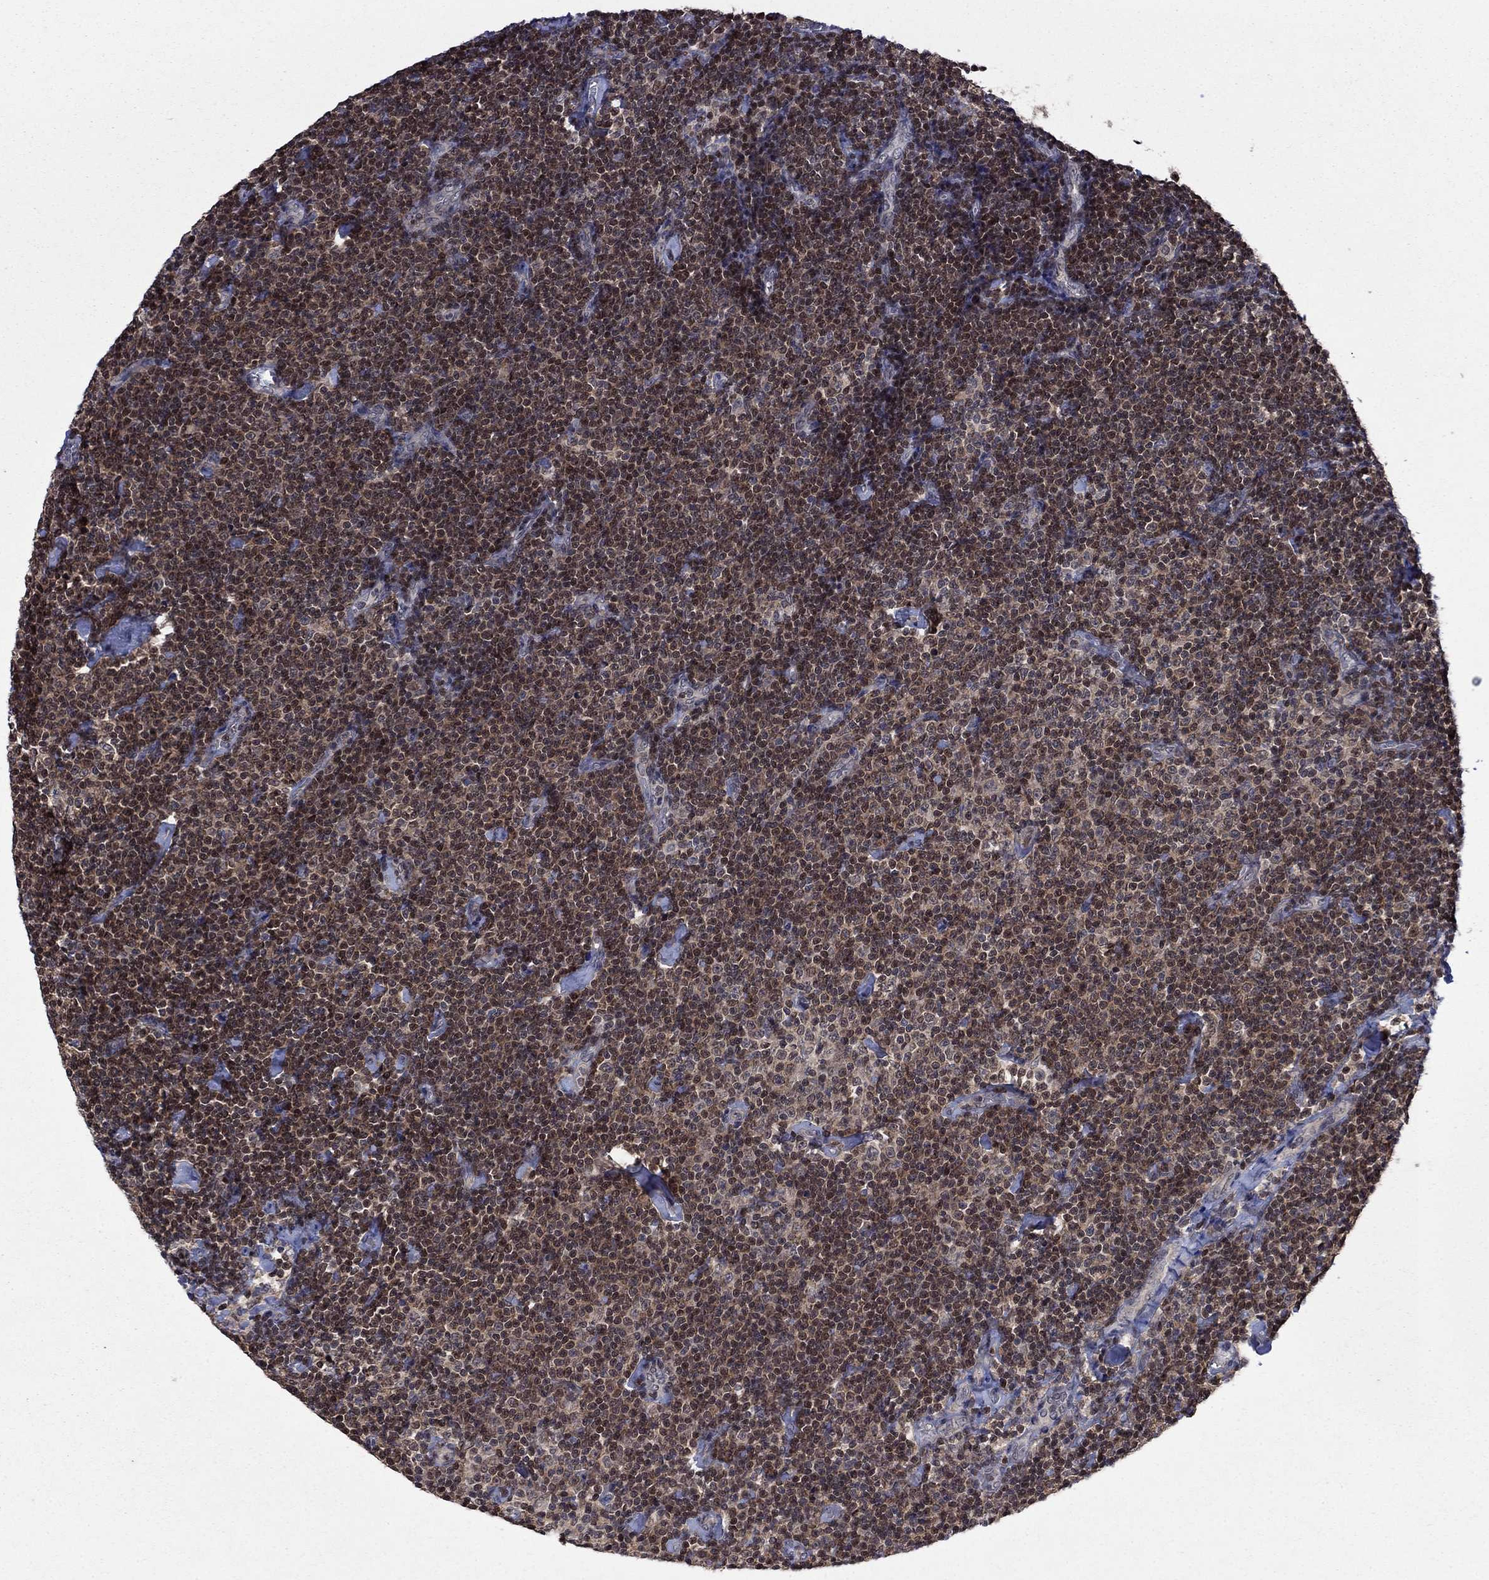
{"staining": {"intensity": "moderate", "quantity": ">75%", "location": "nuclear"}, "tissue": "lymphoma", "cell_type": "Tumor cells", "image_type": "cancer", "snomed": [{"axis": "morphology", "description": "Malignant lymphoma, non-Hodgkin's type, Low grade"}, {"axis": "topography", "description": "Lymph node"}], "caption": "Protein staining demonstrates moderate nuclear expression in about >75% of tumor cells in lymphoma. (Brightfield microscopy of DAB IHC at high magnification).", "gene": "IAH1", "patient": {"sex": "male", "age": 81}}